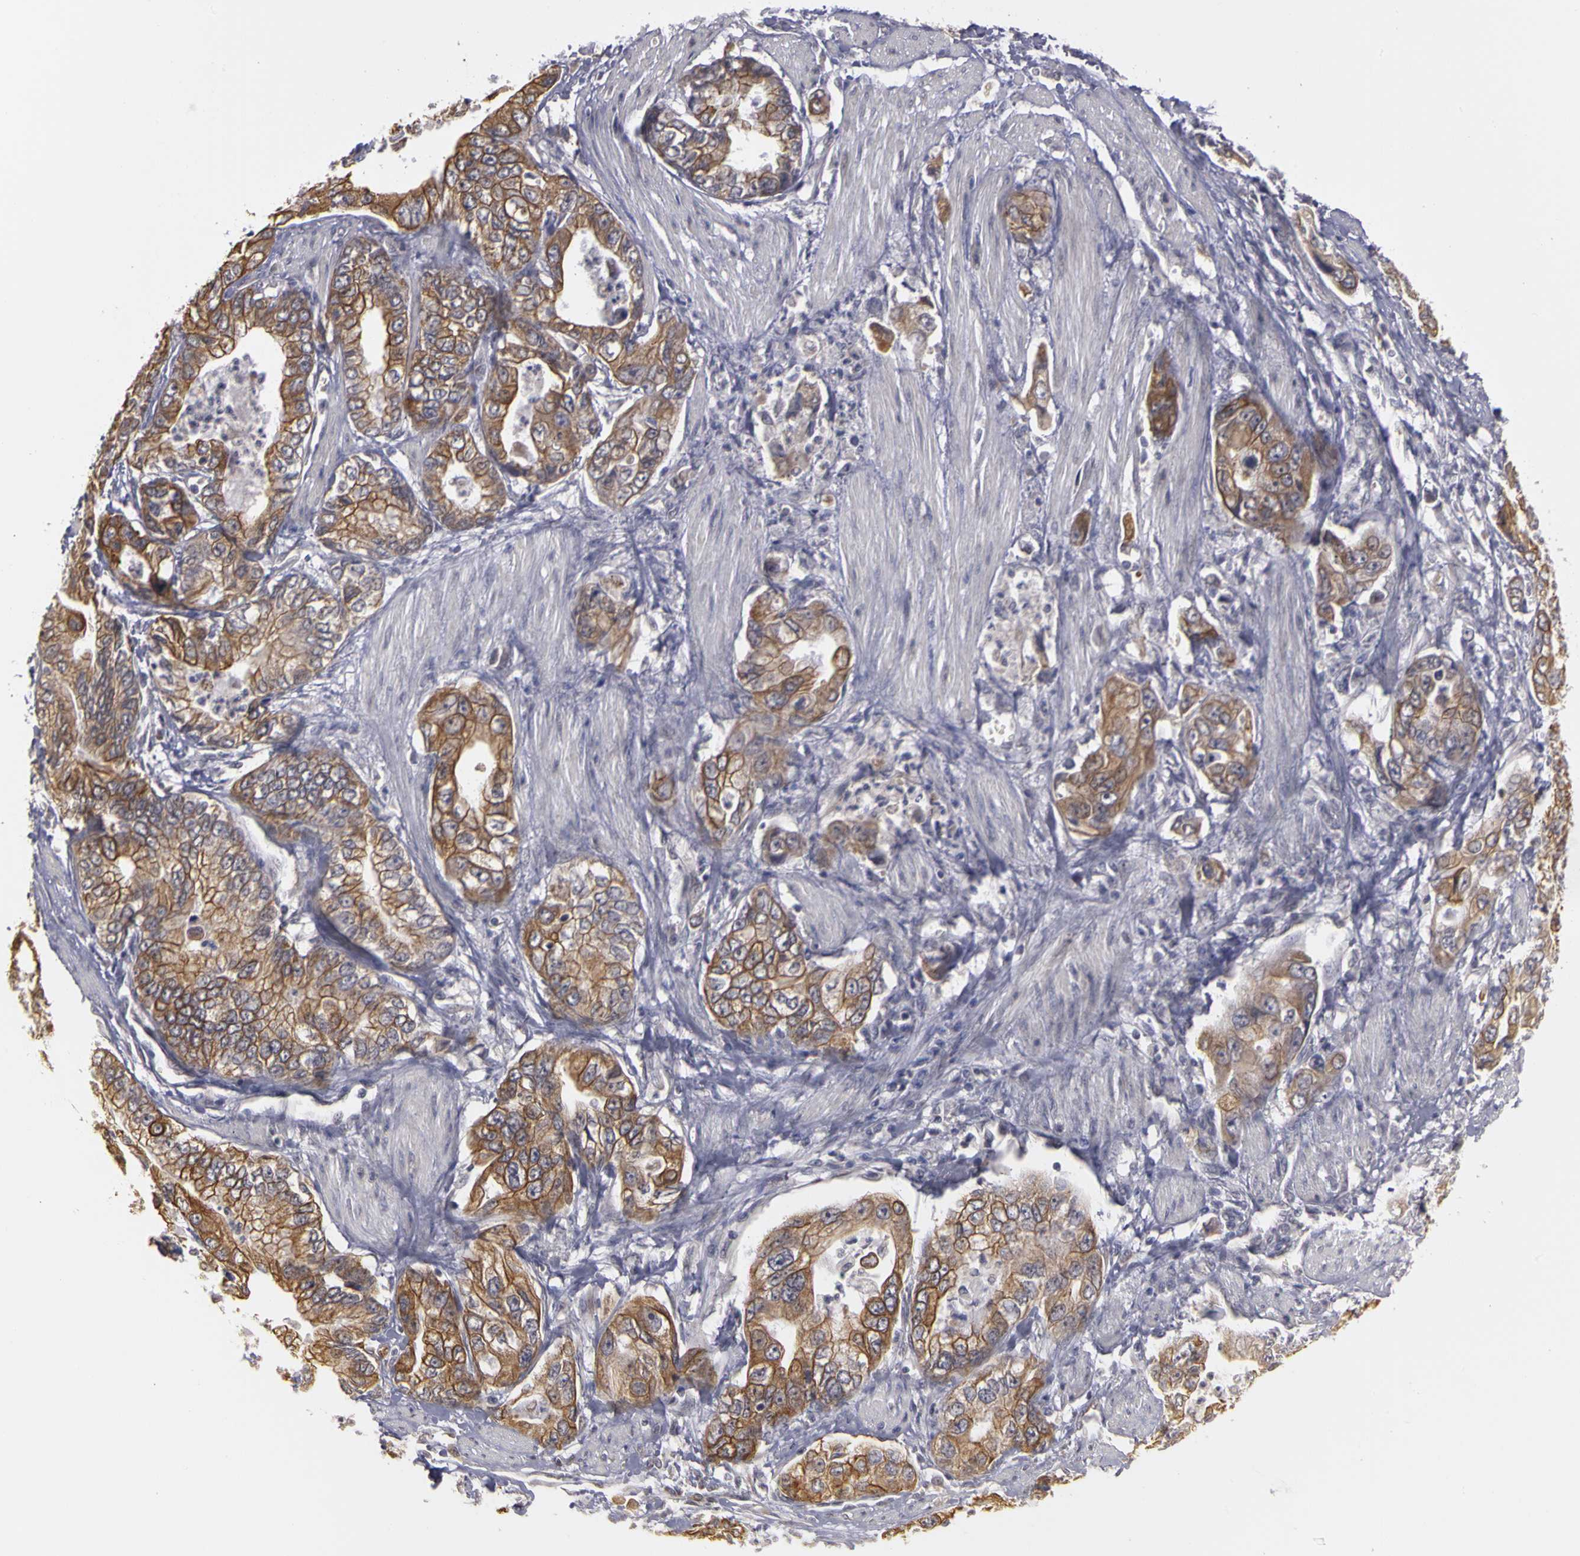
{"staining": {"intensity": "moderate", "quantity": ">75%", "location": "cytoplasmic/membranous"}, "tissue": "stomach cancer", "cell_type": "Tumor cells", "image_type": "cancer", "snomed": [{"axis": "morphology", "description": "Adenocarcinoma, NOS"}, {"axis": "topography", "description": "Pancreas"}, {"axis": "topography", "description": "Stomach, upper"}], "caption": "Immunohistochemical staining of stomach adenocarcinoma displays medium levels of moderate cytoplasmic/membranous positivity in approximately >75% of tumor cells. Using DAB (brown) and hematoxylin (blue) stains, captured at high magnification using brightfield microscopy.", "gene": "FRMD7", "patient": {"sex": "male", "age": 77}}